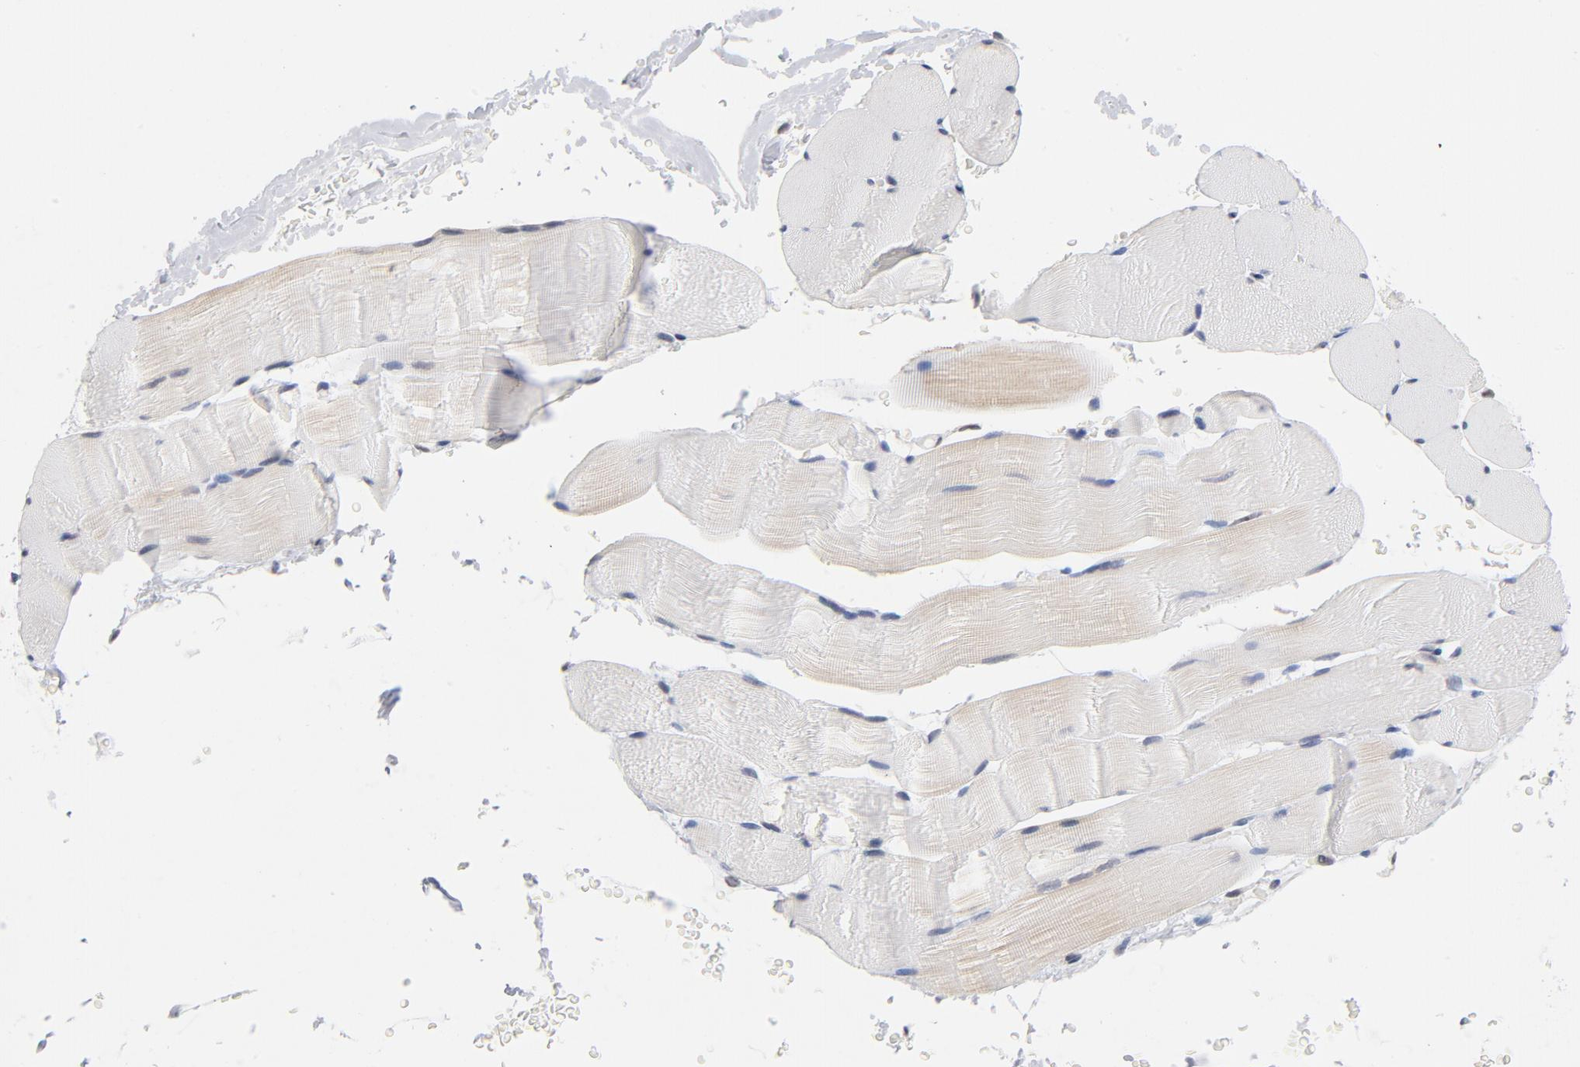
{"staining": {"intensity": "weak", "quantity": "25%-75%", "location": "cytoplasmic/membranous"}, "tissue": "skeletal muscle", "cell_type": "Myocytes", "image_type": "normal", "snomed": [{"axis": "morphology", "description": "Normal tissue, NOS"}, {"axis": "topography", "description": "Skeletal muscle"}], "caption": "Protein expression analysis of unremarkable skeletal muscle displays weak cytoplasmic/membranous expression in about 25%-75% of myocytes. (DAB (3,3'-diaminobenzidine) IHC with brightfield microscopy, high magnification).", "gene": "RBM3", "patient": {"sex": "male", "age": 62}}